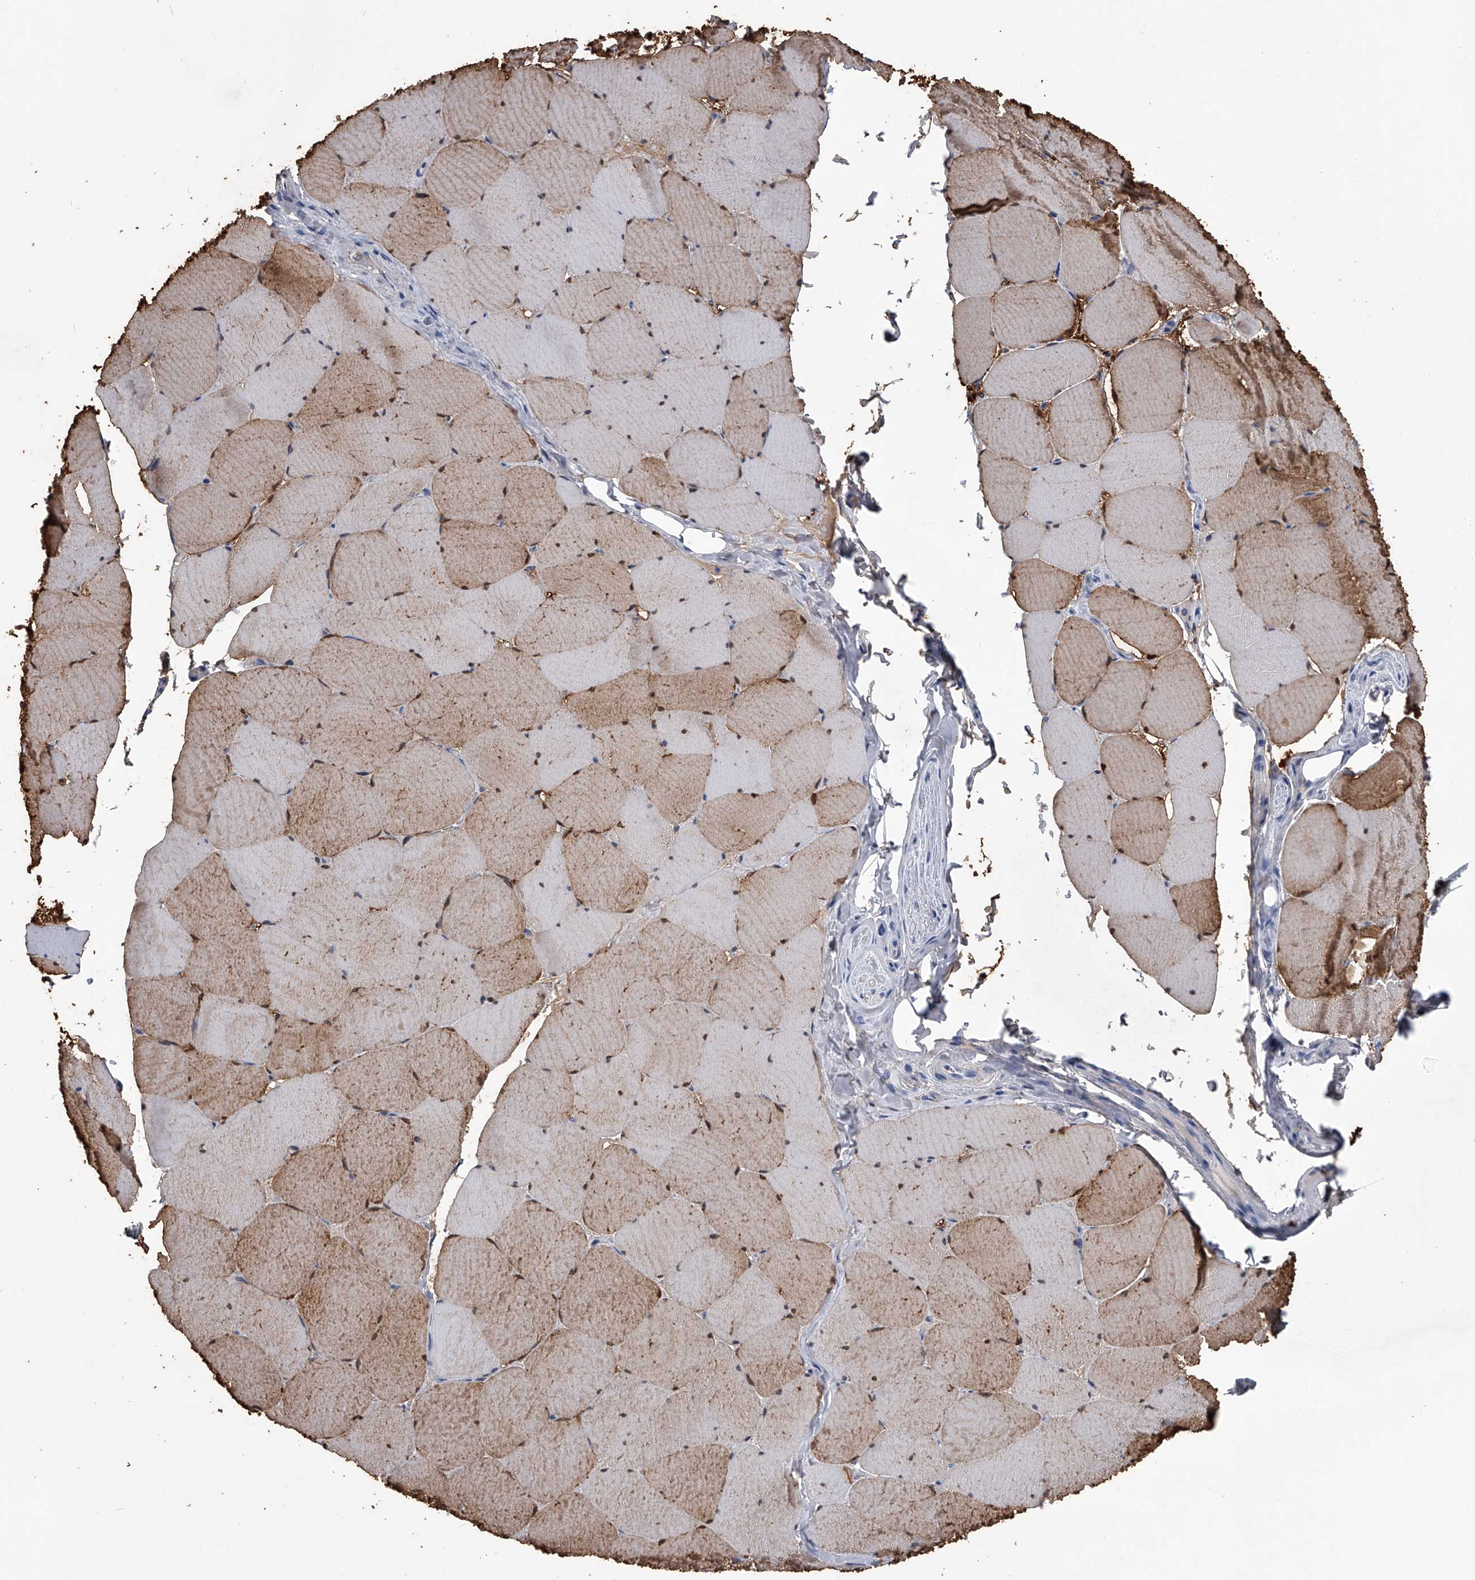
{"staining": {"intensity": "moderate", "quantity": "25%-75%", "location": "cytoplasmic/membranous"}, "tissue": "skeletal muscle", "cell_type": "Myocytes", "image_type": "normal", "snomed": [{"axis": "morphology", "description": "Normal tissue, NOS"}, {"axis": "topography", "description": "Skeletal muscle"}, {"axis": "topography", "description": "Head-Neck"}], "caption": "Immunohistochemical staining of normal skeletal muscle demonstrates medium levels of moderate cytoplasmic/membranous staining in about 25%-75% of myocytes. (Stains: DAB in brown, nuclei in blue, Microscopy: brightfield microscopy at high magnification).", "gene": "OAT", "patient": {"sex": "male", "age": 66}}